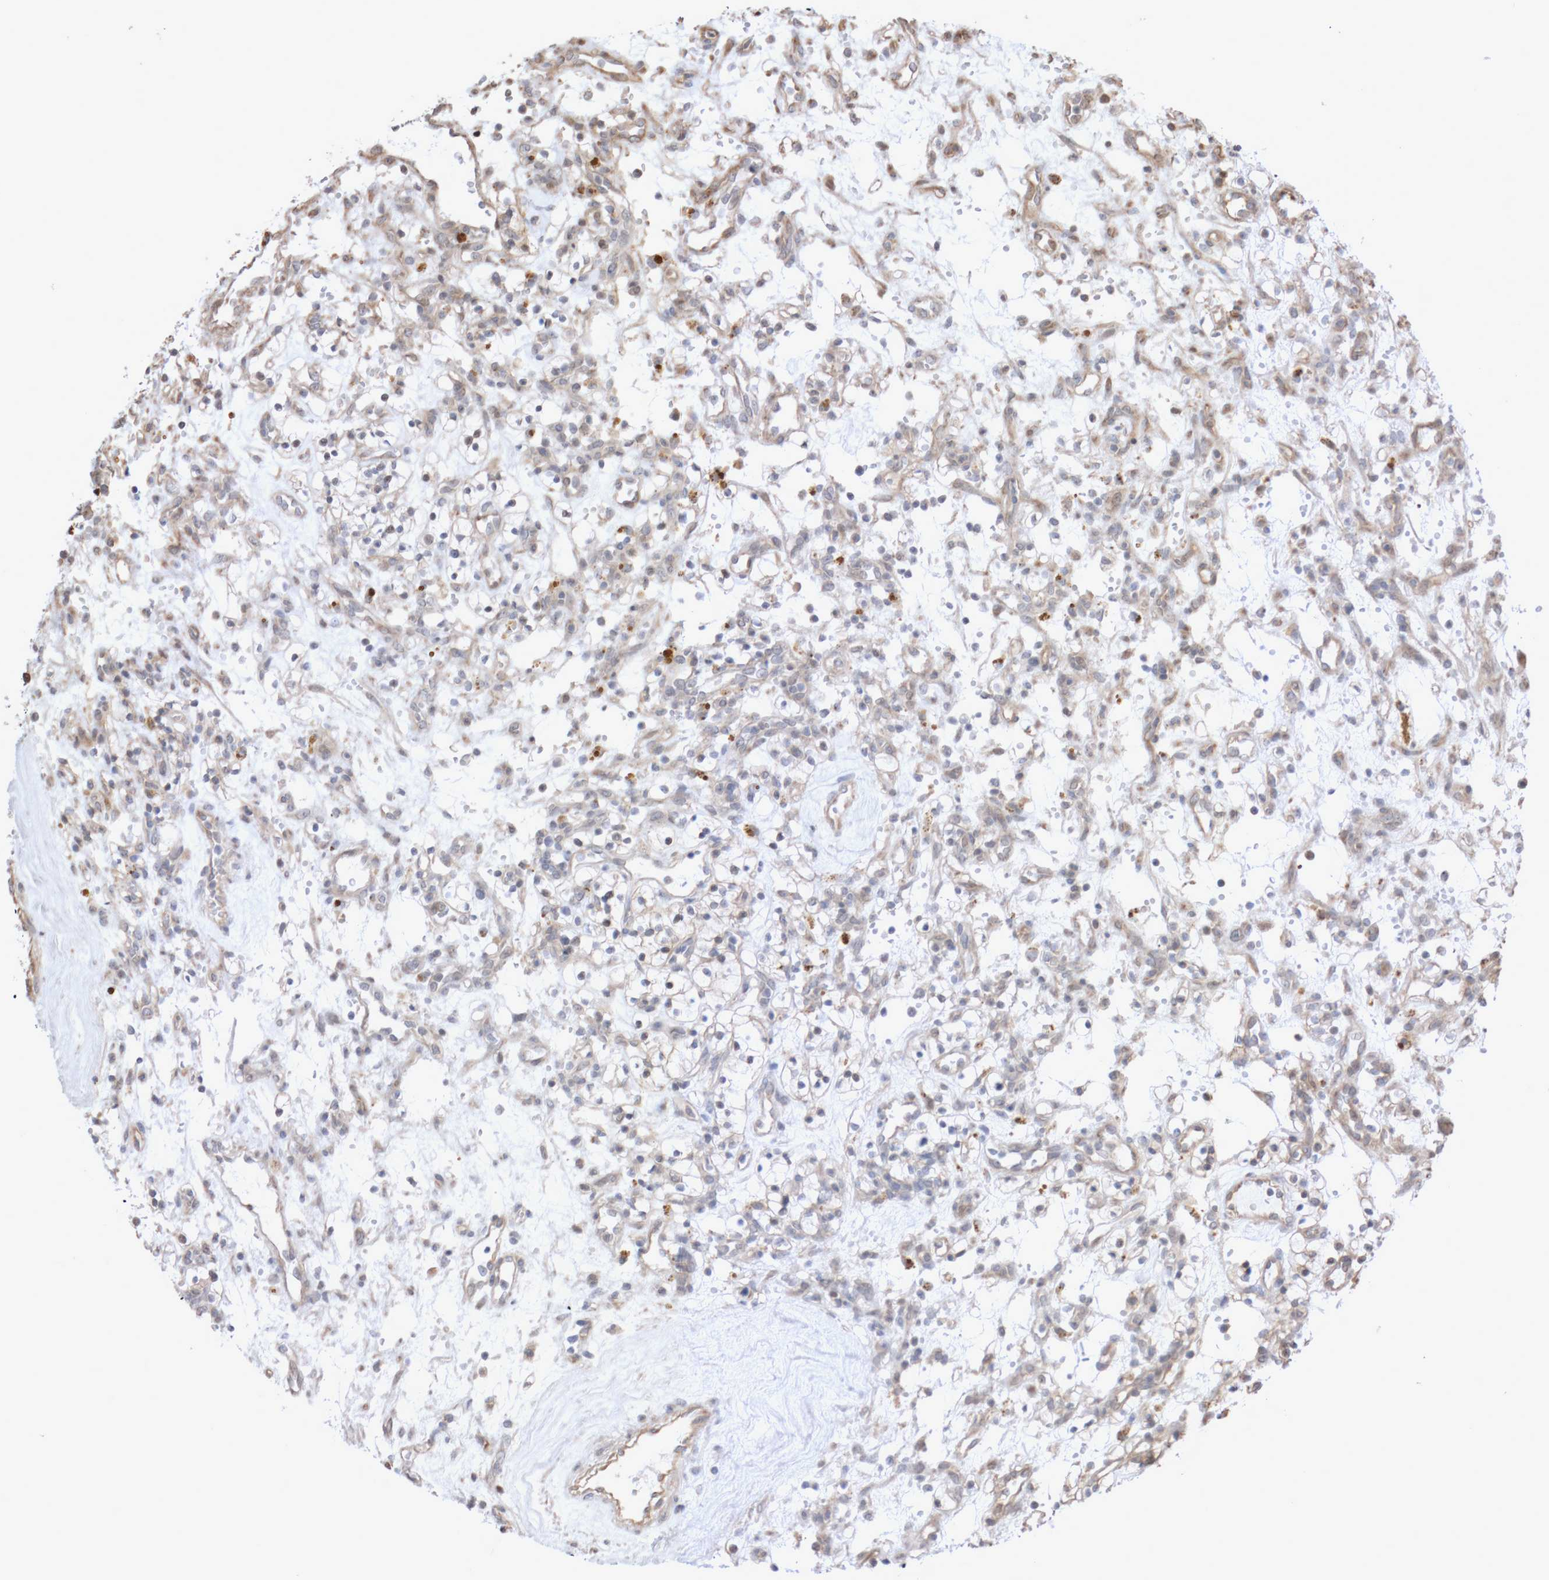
{"staining": {"intensity": "negative", "quantity": "none", "location": "none"}, "tissue": "renal cancer", "cell_type": "Tumor cells", "image_type": "cancer", "snomed": [{"axis": "morphology", "description": "Adenocarcinoma, NOS"}, {"axis": "topography", "description": "Kidney"}], "caption": "There is no significant expression in tumor cells of adenocarcinoma (renal).", "gene": "DPH7", "patient": {"sex": "female", "age": 57}}